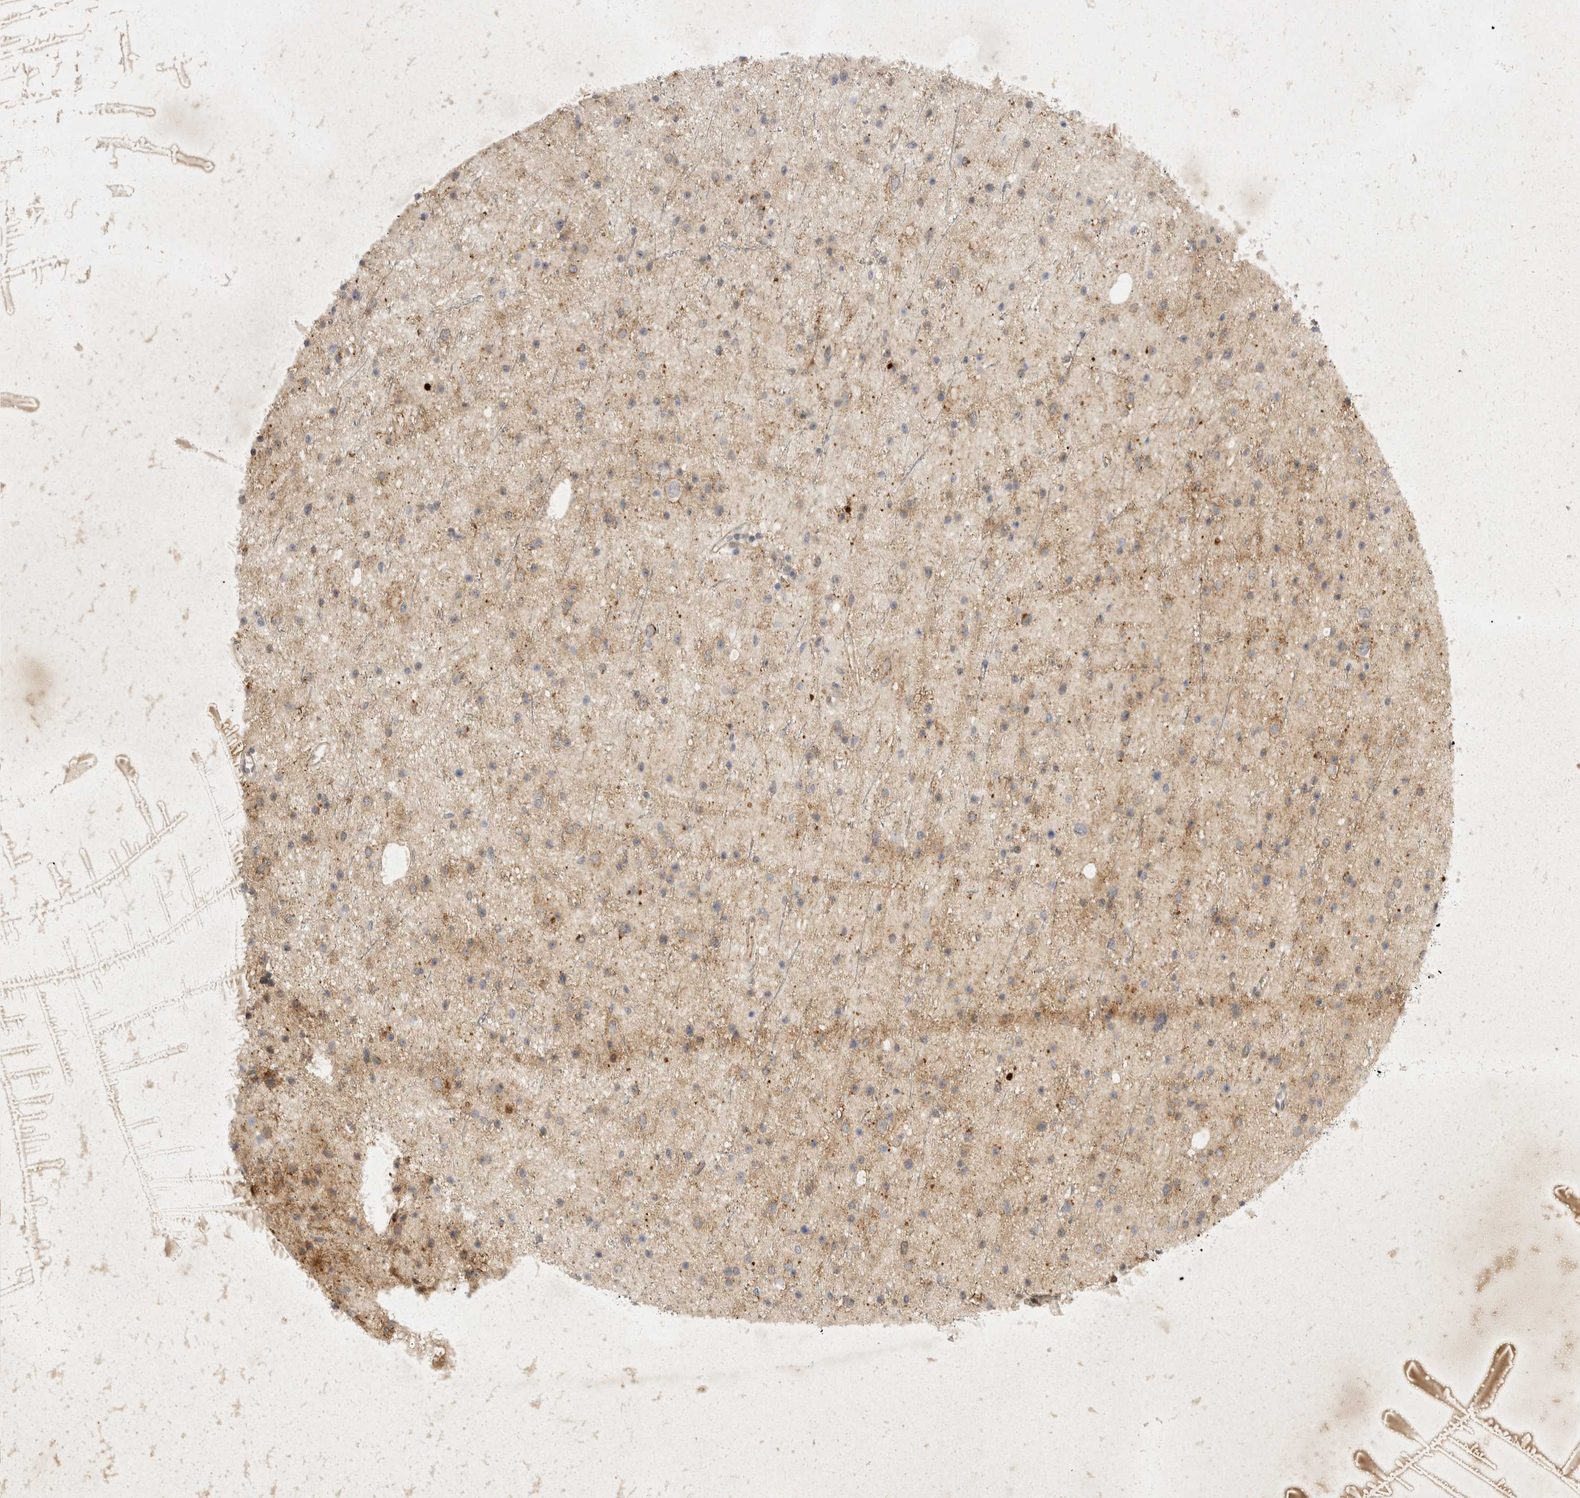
{"staining": {"intensity": "weak", "quantity": ">75%", "location": "cytoplasmic/membranous"}, "tissue": "glioma", "cell_type": "Tumor cells", "image_type": "cancer", "snomed": [{"axis": "morphology", "description": "Glioma, malignant, Low grade"}, {"axis": "topography", "description": "Cerebral cortex"}], "caption": "Glioma stained for a protein (brown) exhibits weak cytoplasmic/membranous positive staining in approximately >75% of tumor cells.", "gene": "TOM1L2", "patient": {"sex": "female", "age": 39}}